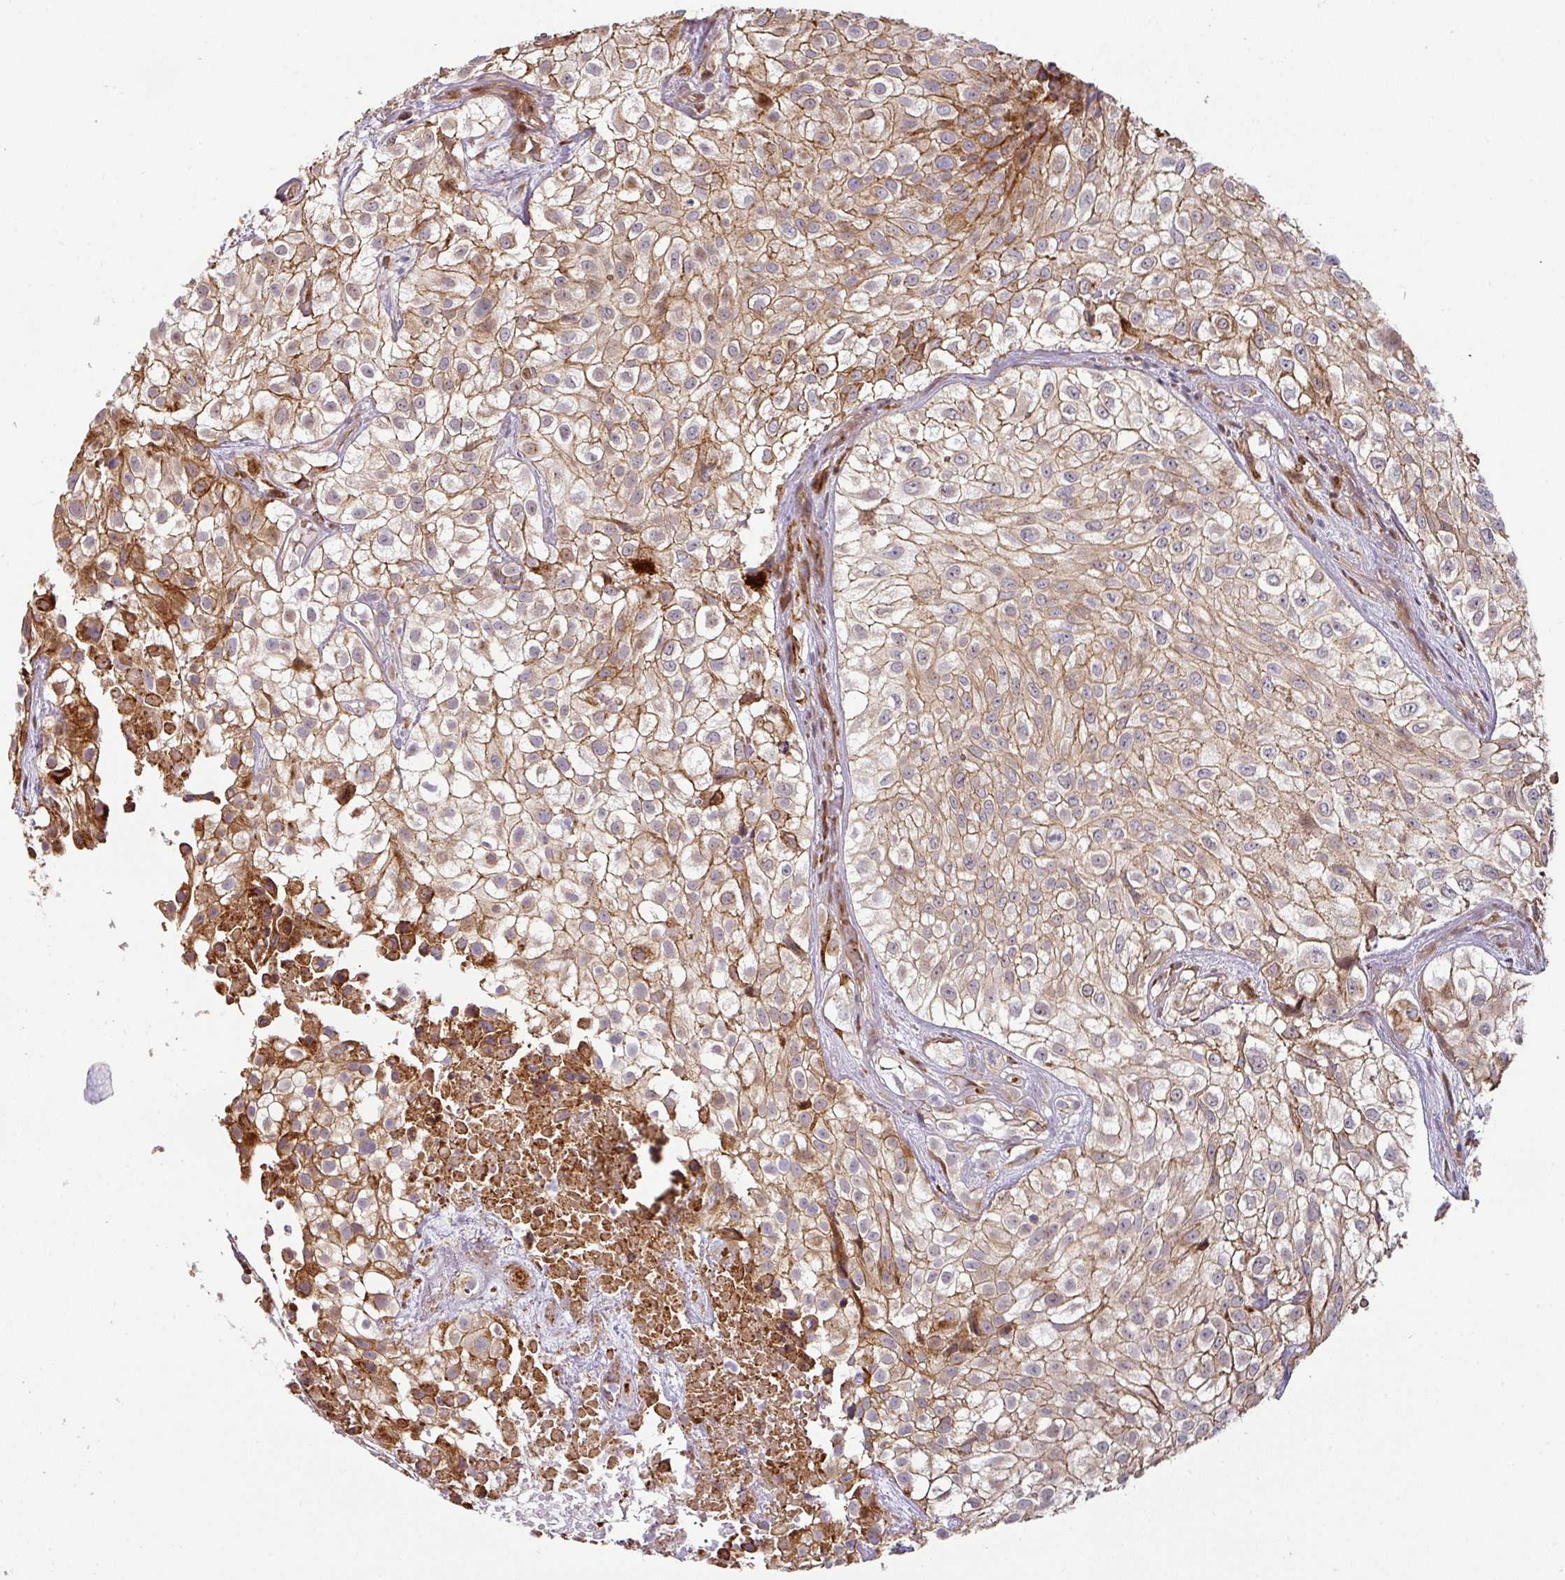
{"staining": {"intensity": "moderate", "quantity": ">75%", "location": "cytoplasmic/membranous"}, "tissue": "urothelial cancer", "cell_type": "Tumor cells", "image_type": "cancer", "snomed": [{"axis": "morphology", "description": "Urothelial carcinoma, High grade"}, {"axis": "topography", "description": "Urinary bladder"}], "caption": "A photomicrograph of human urothelial carcinoma (high-grade) stained for a protein reveals moderate cytoplasmic/membranous brown staining in tumor cells.", "gene": "CASP2", "patient": {"sex": "male", "age": 56}}